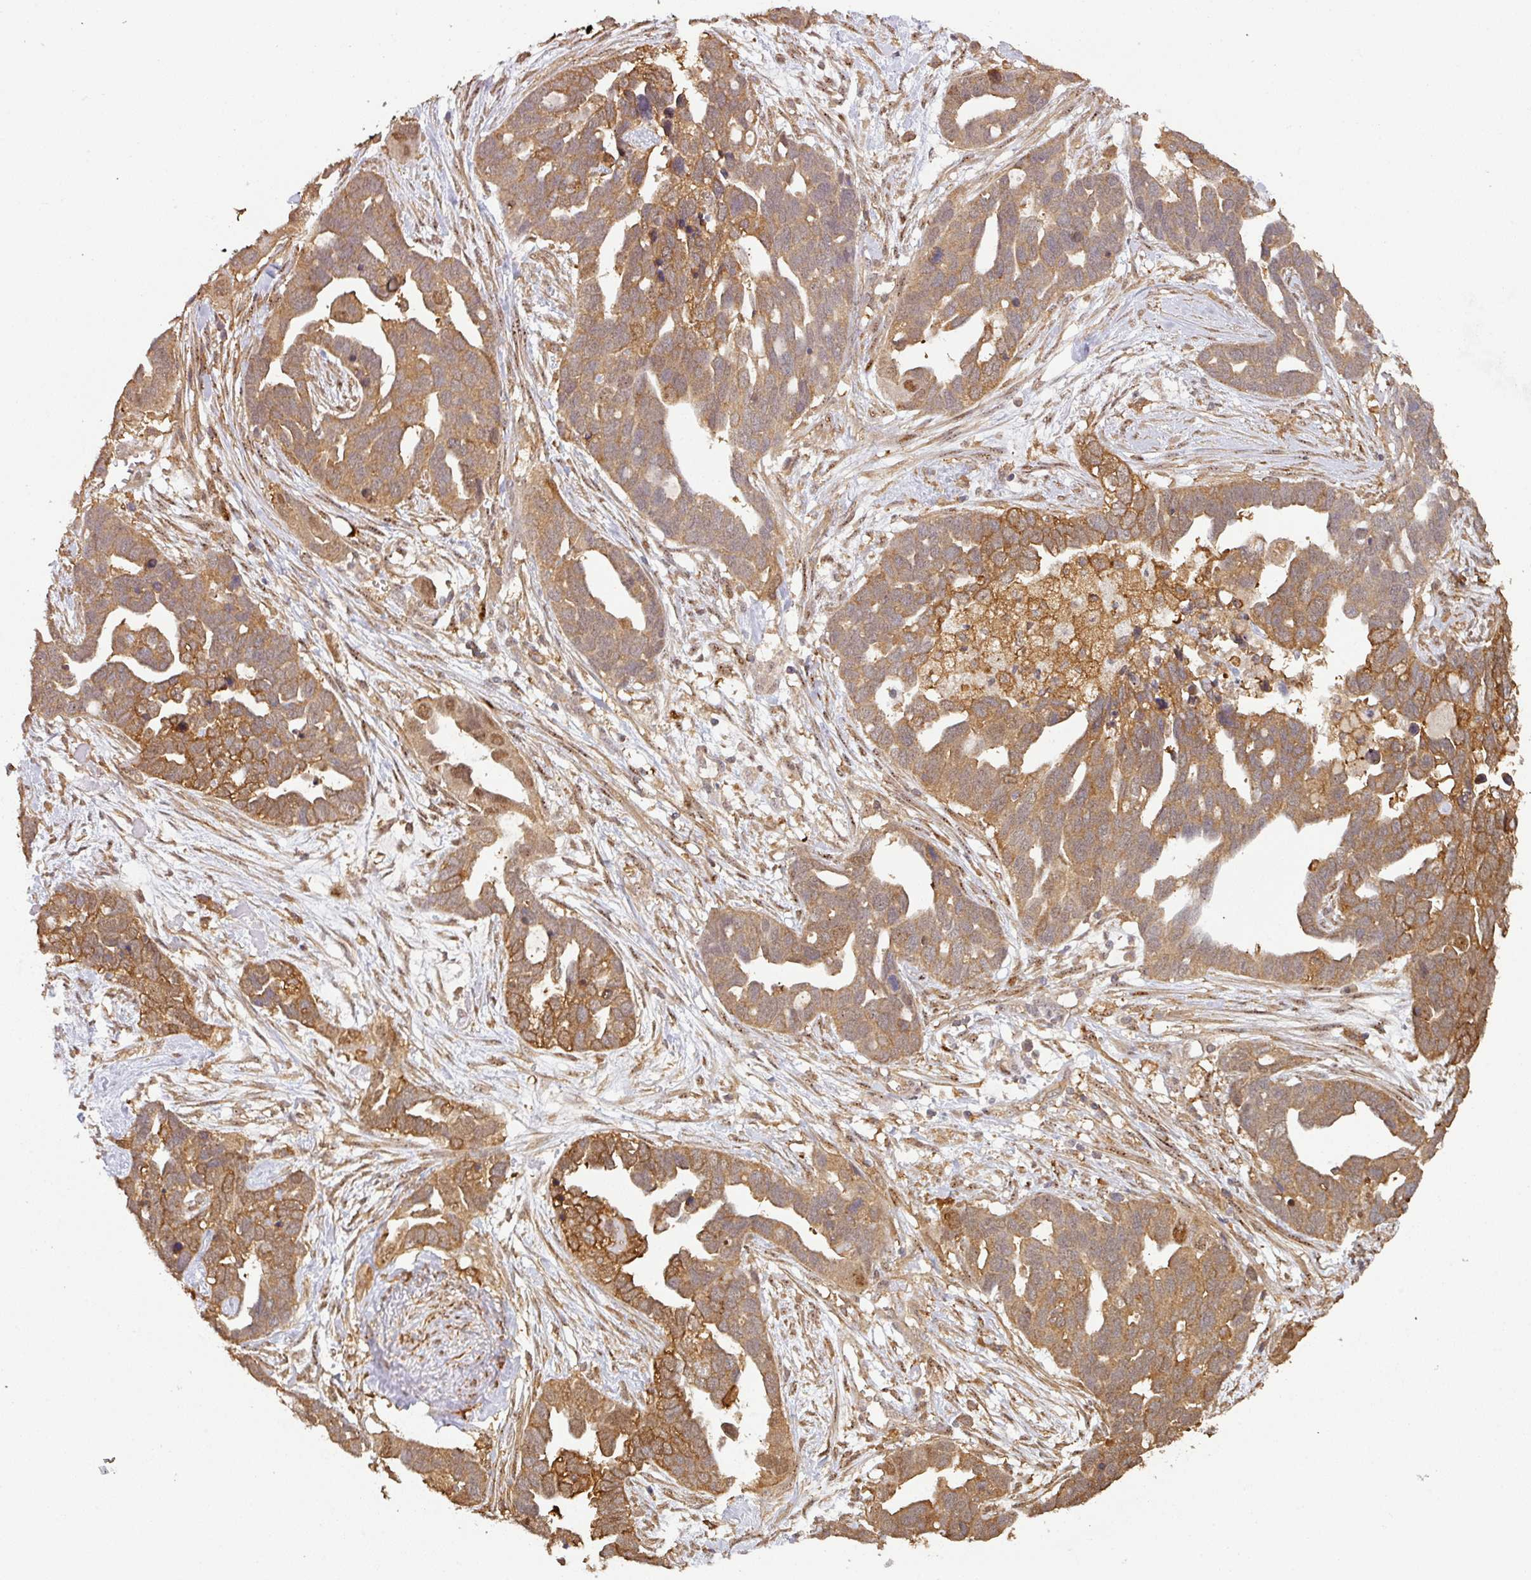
{"staining": {"intensity": "moderate", "quantity": ">75%", "location": "cytoplasmic/membranous"}, "tissue": "ovarian cancer", "cell_type": "Tumor cells", "image_type": "cancer", "snomed": [{"axis": "morphology", "description": "Cystadenocarcinoma, serous, NOS"}, {"axis": "topography", "description": "Ovary"}], "caption": "Immunohistochemical staining of ovarian serous cystadenocarcinoma exhibits moderate cytoplasmic/membranous protein expression in about >75% of tumor cells.", "gene": "ZNF322", "patient": {"sex": "female", "age": 54}}